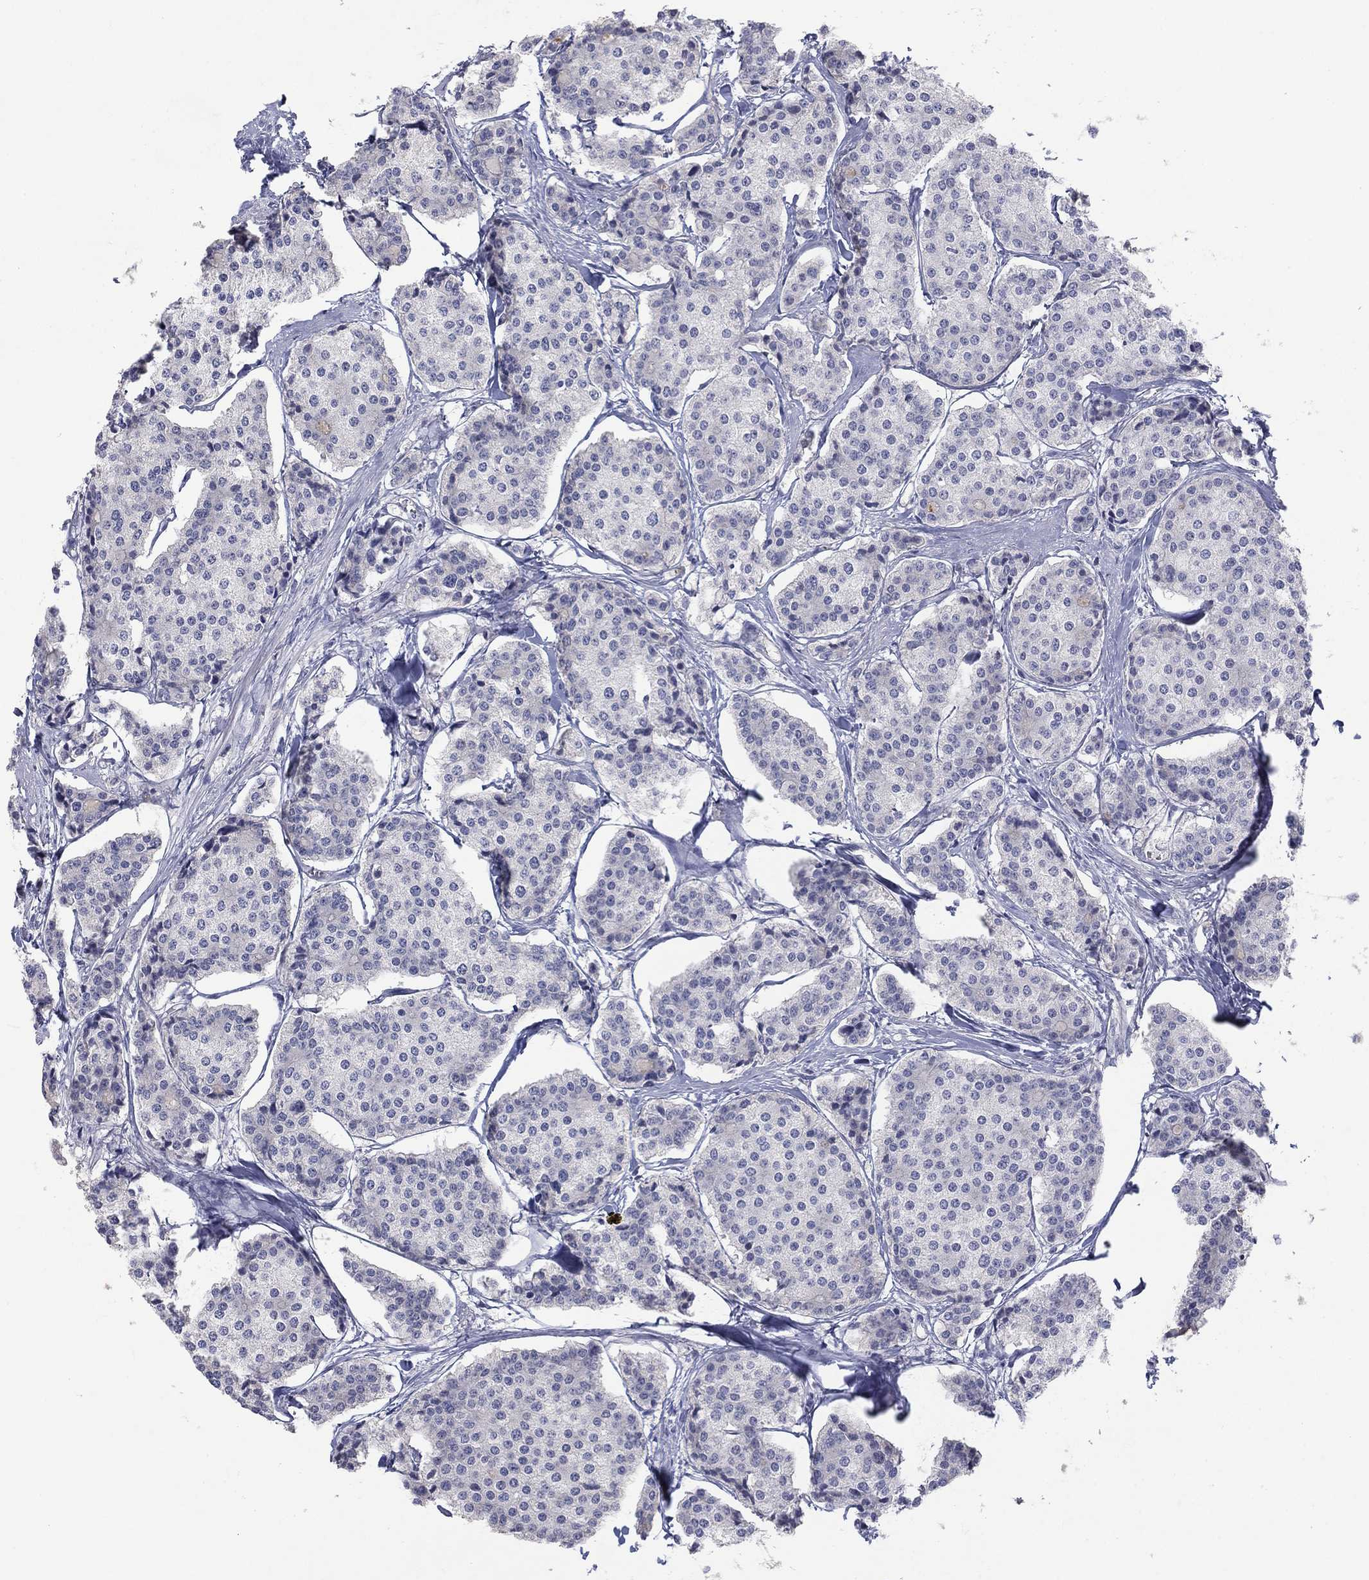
{"staining": {"intensity": "negative", "quantity": "none", "location": "none"}, "tissue": "carcinoid", "cell_type": "Tumor cells", "image_type": "cancer", "snomed": [{"axis": "morphology", "description": "Carcinoid, malignant, NOS"}, {"axis": "topography", "description": "Small intestine"}], "caption": "IHC of human carcinoid reveals no positivity in tumor cells.", "gene": "AMN1", "patient": {"sex": "female", "age": 65}}